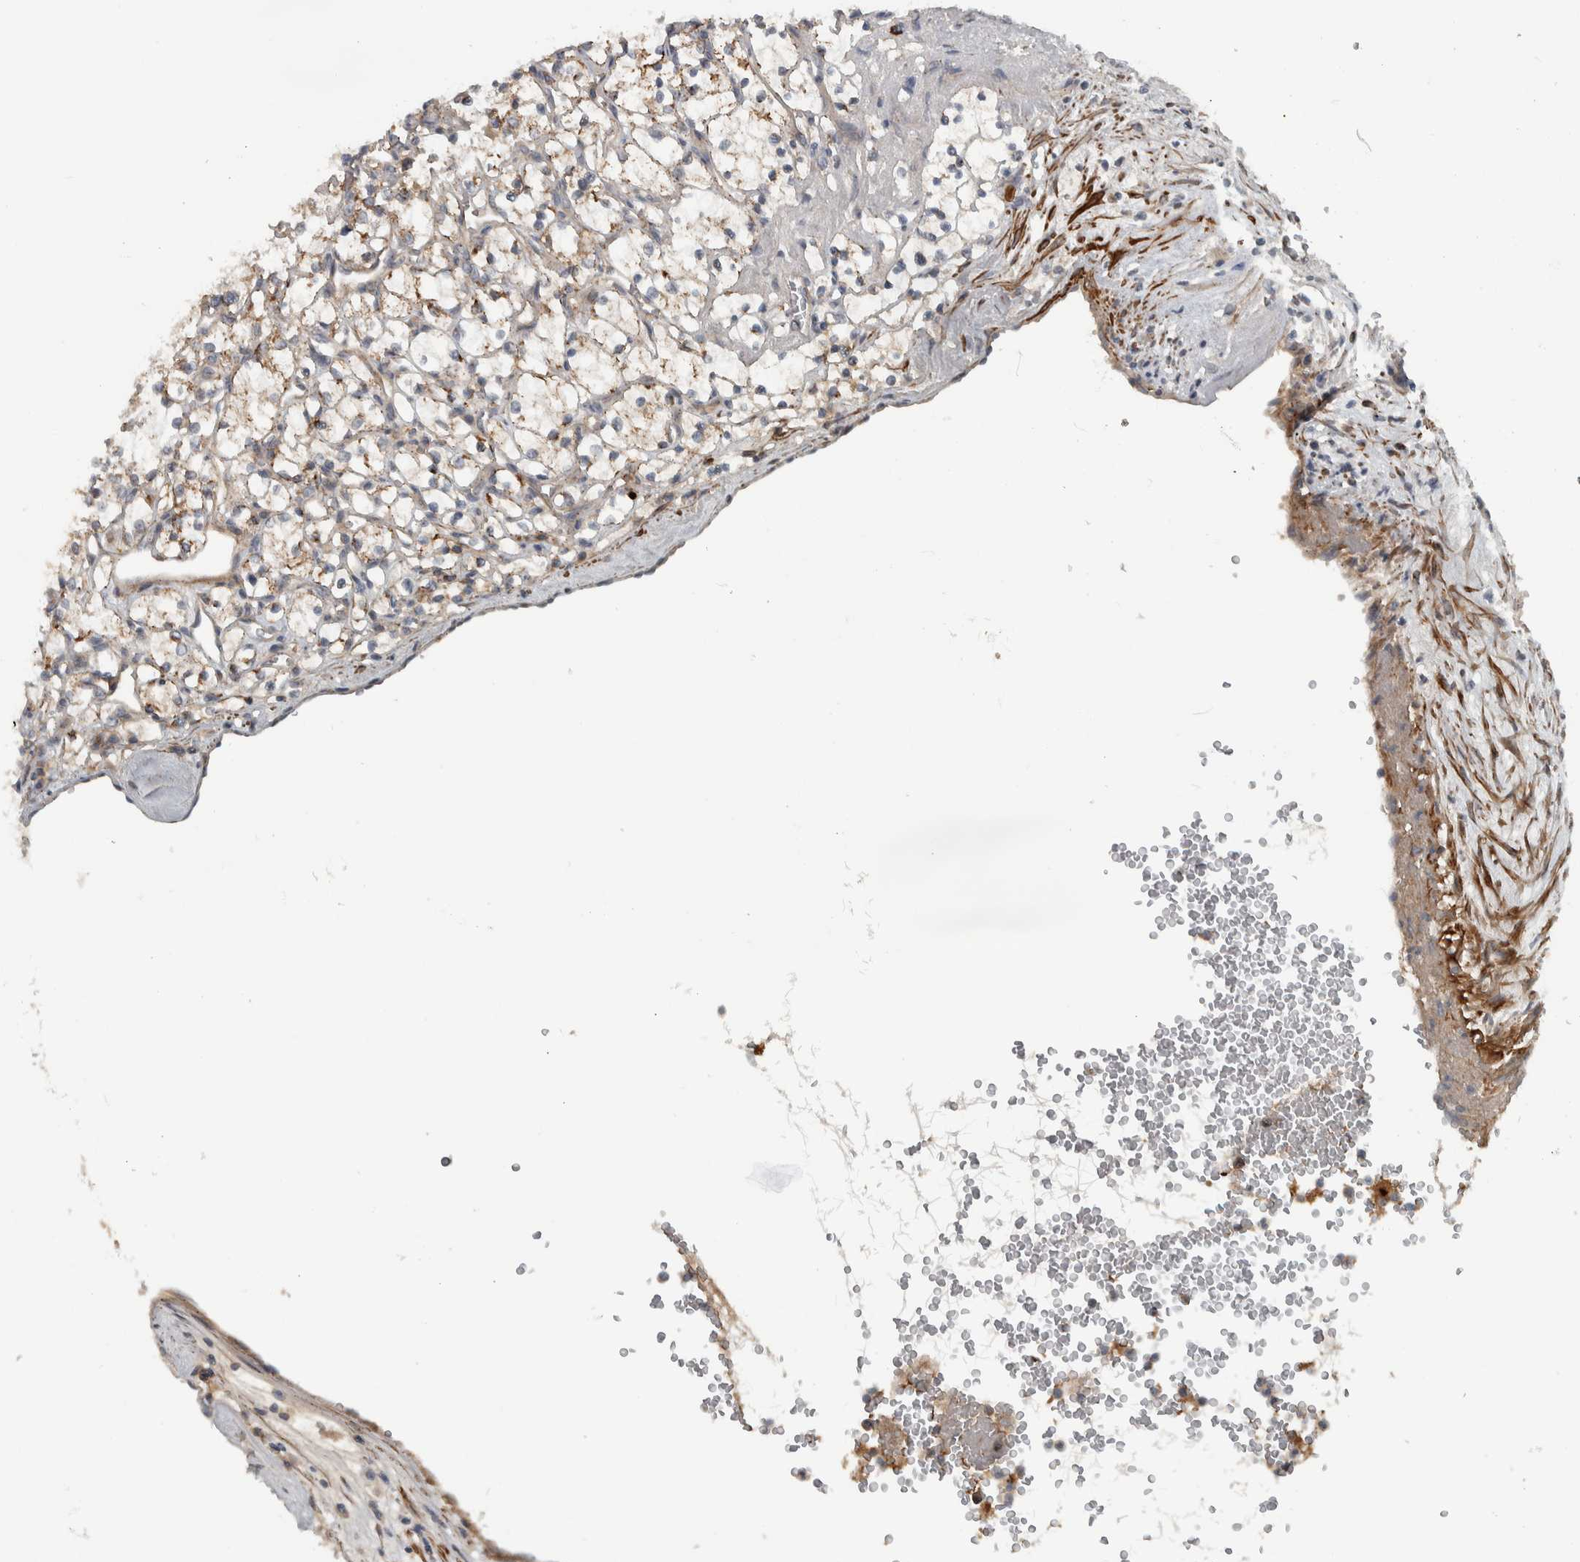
{"staining": {"intensity": "negative", "quantity": "none", "location": "none"}, "tissue": "renal cancer", "cell_type": "Tumor cells", "image_type": "cancer", "snomed": [{"axis": "morphology", "description": "Adenocarcinoma, NOS"}, {"axis": "topography", "description": "Kidney"}], "caption": "Tumor cells are negative for protein expression in human adenocarcinoma (renal).", "gene": "LBHD1", "patient": {"sex": "female", "age": 69}}